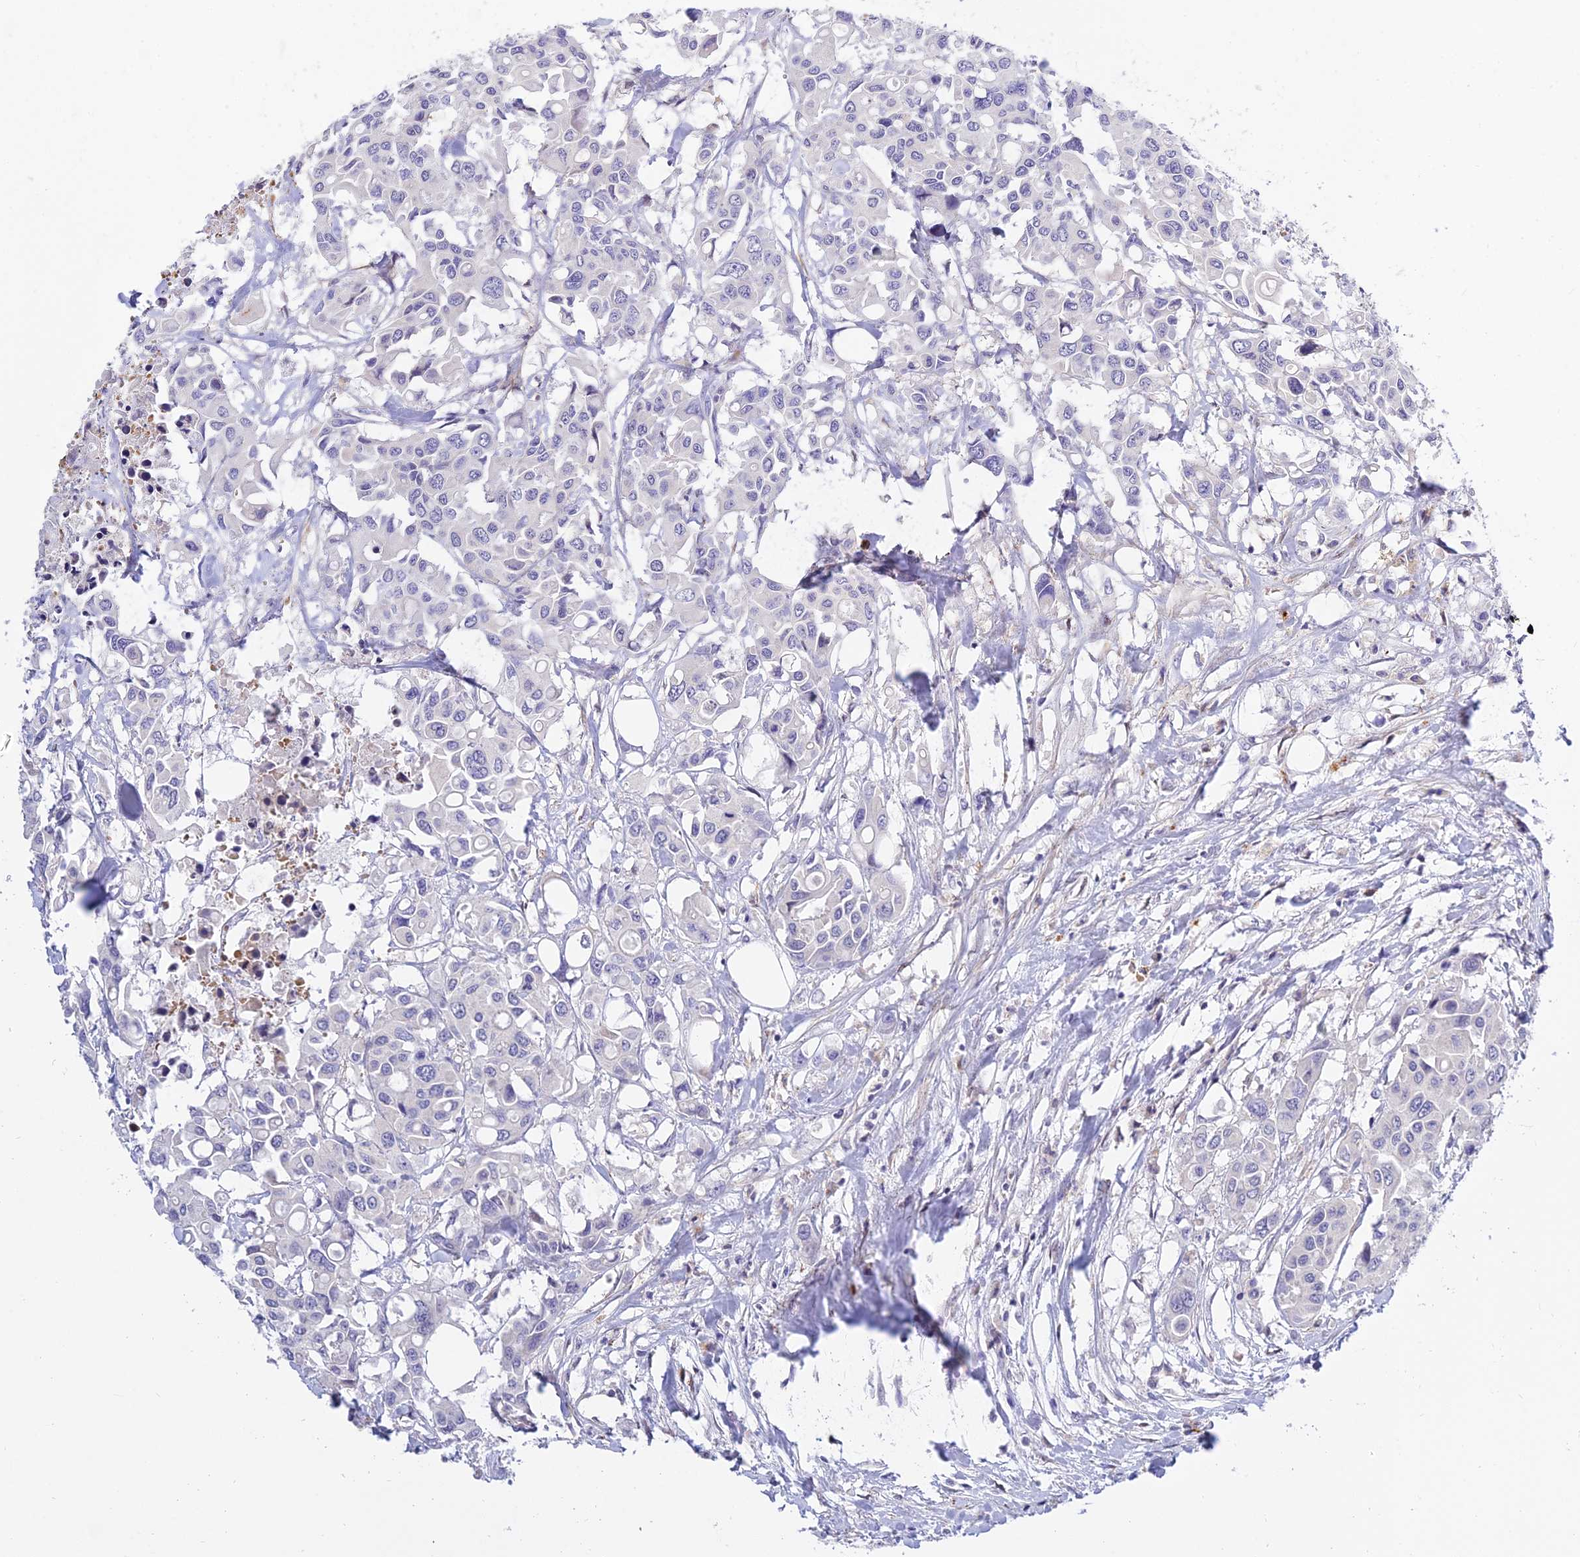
{"staining": {"intensity": "negative", "quantity": "none", "location": "none"}, "tissue": "colorectal cancer", "cell_type": "Tumor cells", "image_type": "cancer", "snomed": [{"axis": "morphology", "description": "Adenocarcinoma, NOS"}, {"axis": "topography", "description": "Colon"}], "caption": "The immunohistochemistry (IHC) image has no significant expression in tumor cells of colorectal cancer tissue.", "gene": "VWC2L", "patient": {"sex": "male", "age": 77}}